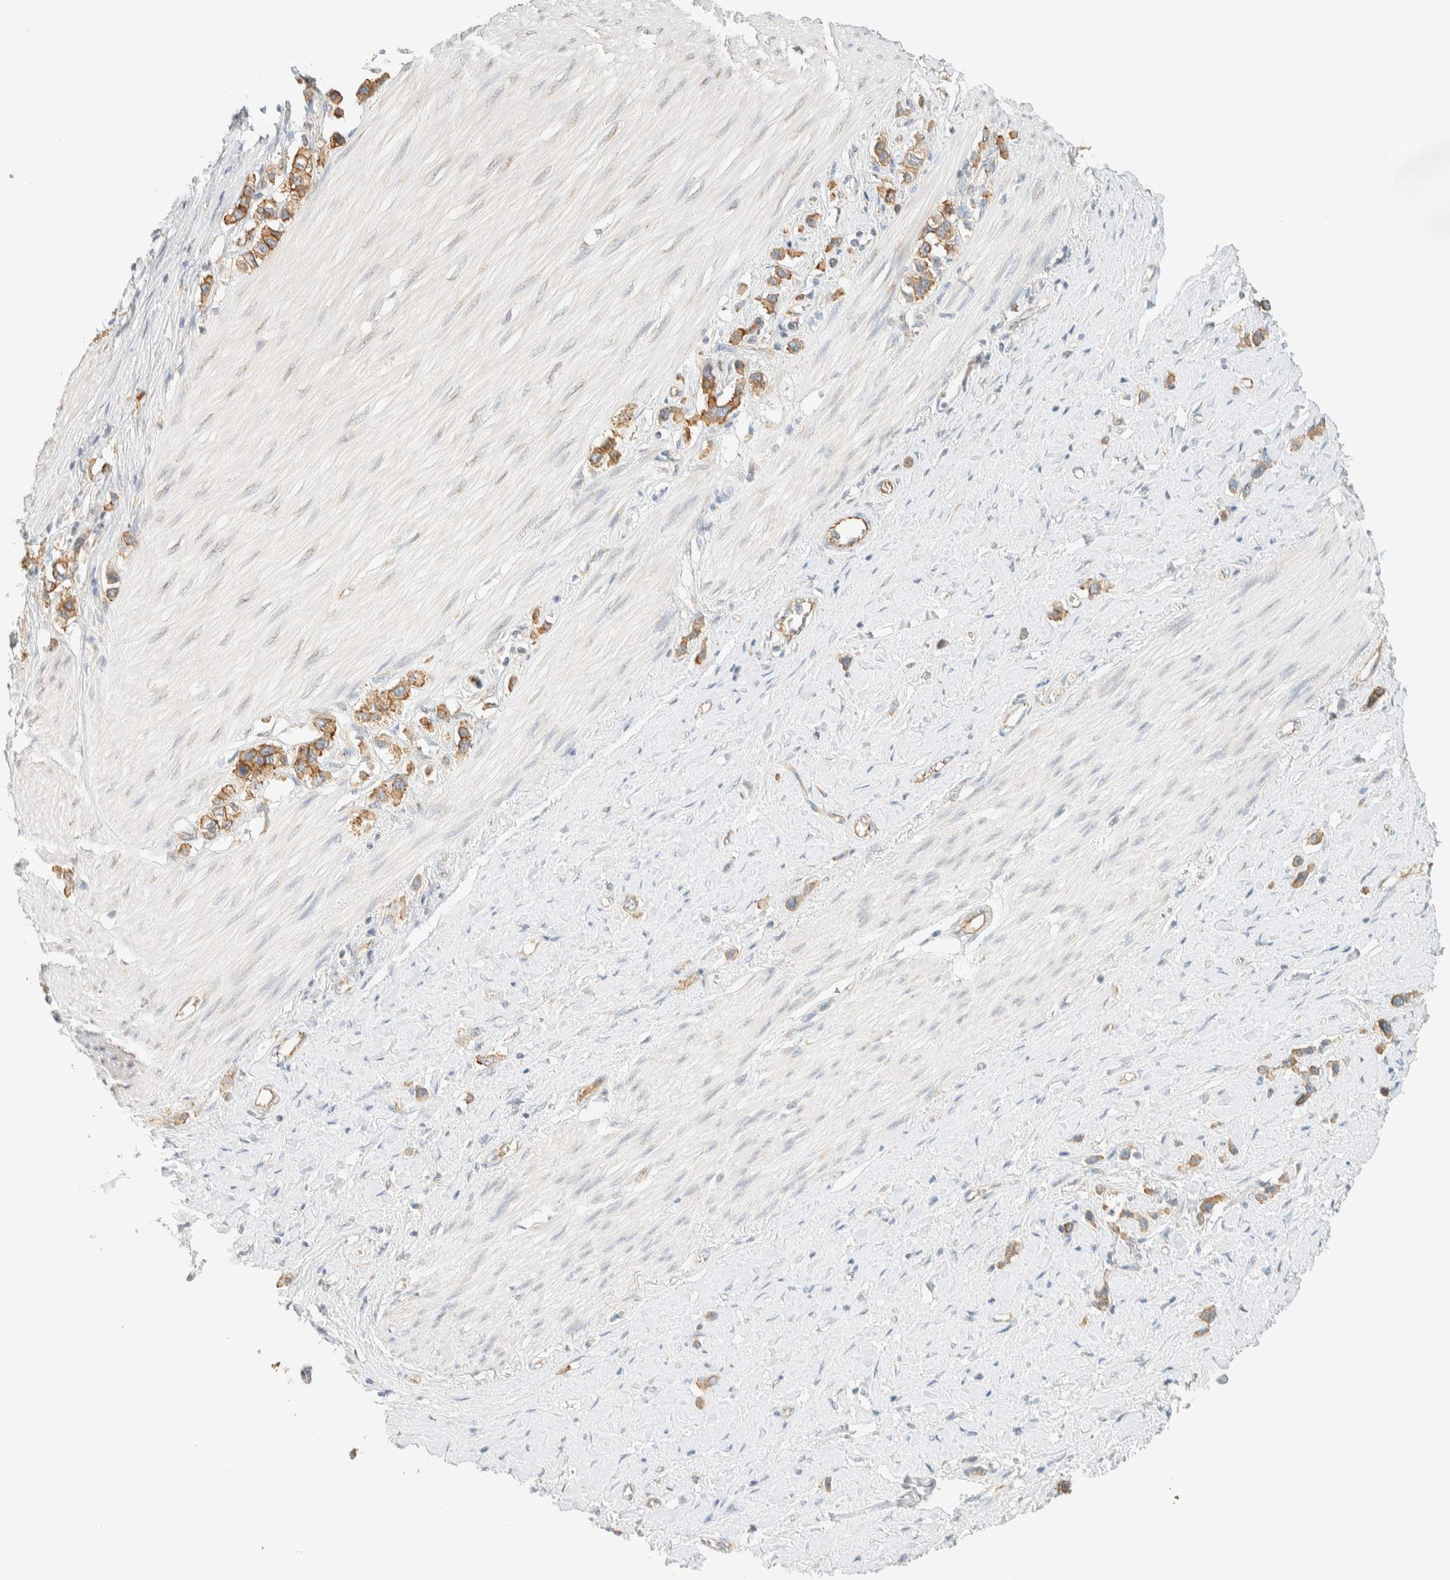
{"staining": {"intensity": "moderate", "quantity": ">75%", "location": "cytoplasmic/membranous"}, "tissue": "stomach cancer", "cell_type": "Tumor cells", "image_type": "cancer", "snomed": [{"axis": "morphology", "description": "Adenocarcinoma, NOS"}, {"axis": "topography", "description": "Stomach"}], "caption": "Adenocarcinoma (stomach) stained with DAB immunohistochemistry (IHC) demonstrates medium levels of moderate cytoplasmic/membranous positivity in about >75% of tumor cells. (IHC, brightfield microscopy, high magnification).", "gene": "LIMA1", "patient": {"sex": "female", "age": 65}}